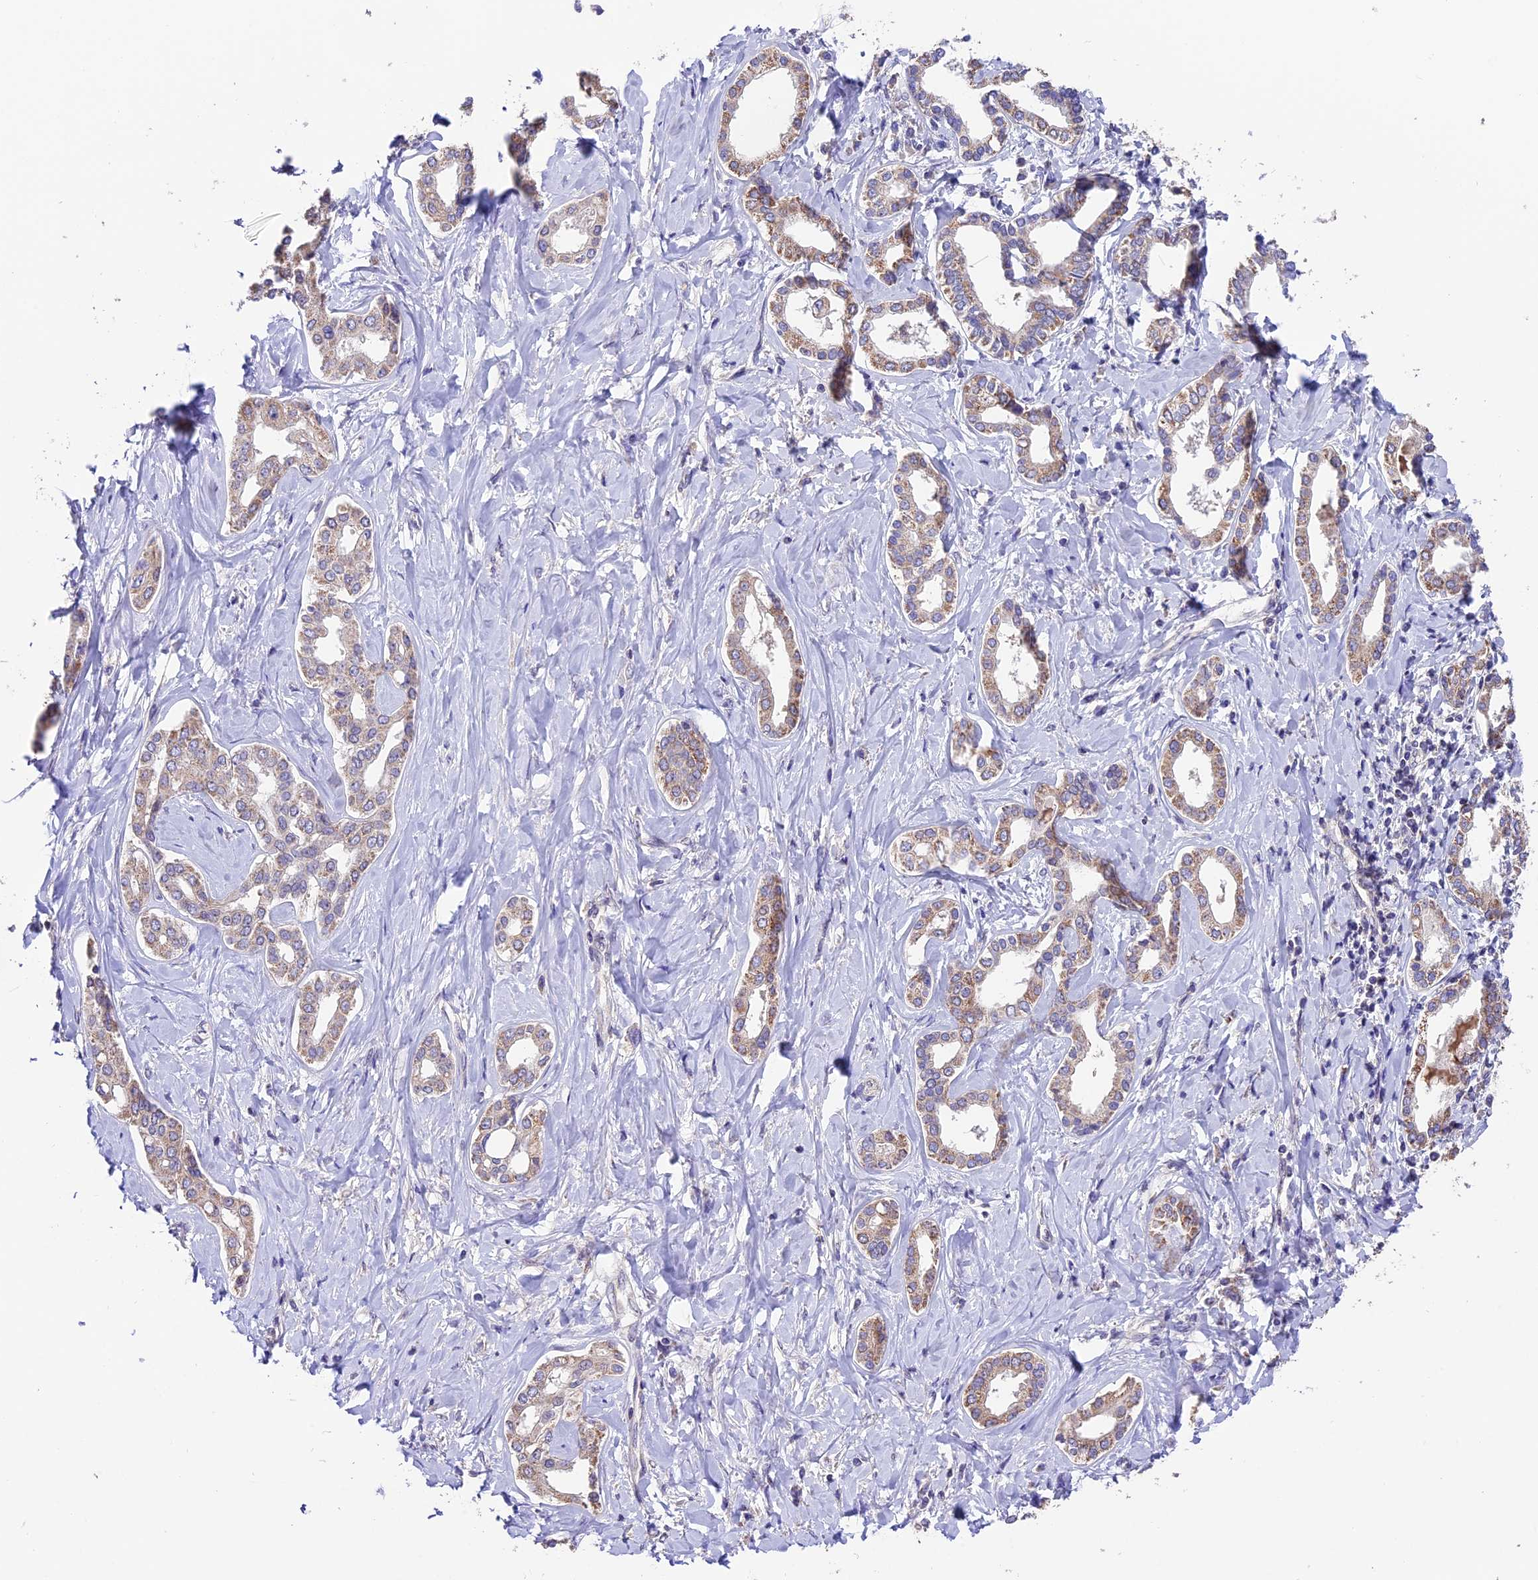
{"staining": {"intensity": "weak", "quantity": "25%-75%", "location": "cytoplasmic/membranous"}, "tissue": "liver cancer", "cell_type": "Tumor cells", "image_type": "cancer", "snomed": [{"axis": "morphology", "description": "Cholangiocarcinoma"}, {"axis": "topography", "description": "Liver"}], "caption": "A high-resolution histopathology image shows immunohistochemistry staining of liver cholangiocarcinoma, which shows weak cytoplasmic/membranous positivity in approximately 25%-75% of tumor cells.", "gene": "DDX28", "patient": {"sex": "female", "age": 77}}